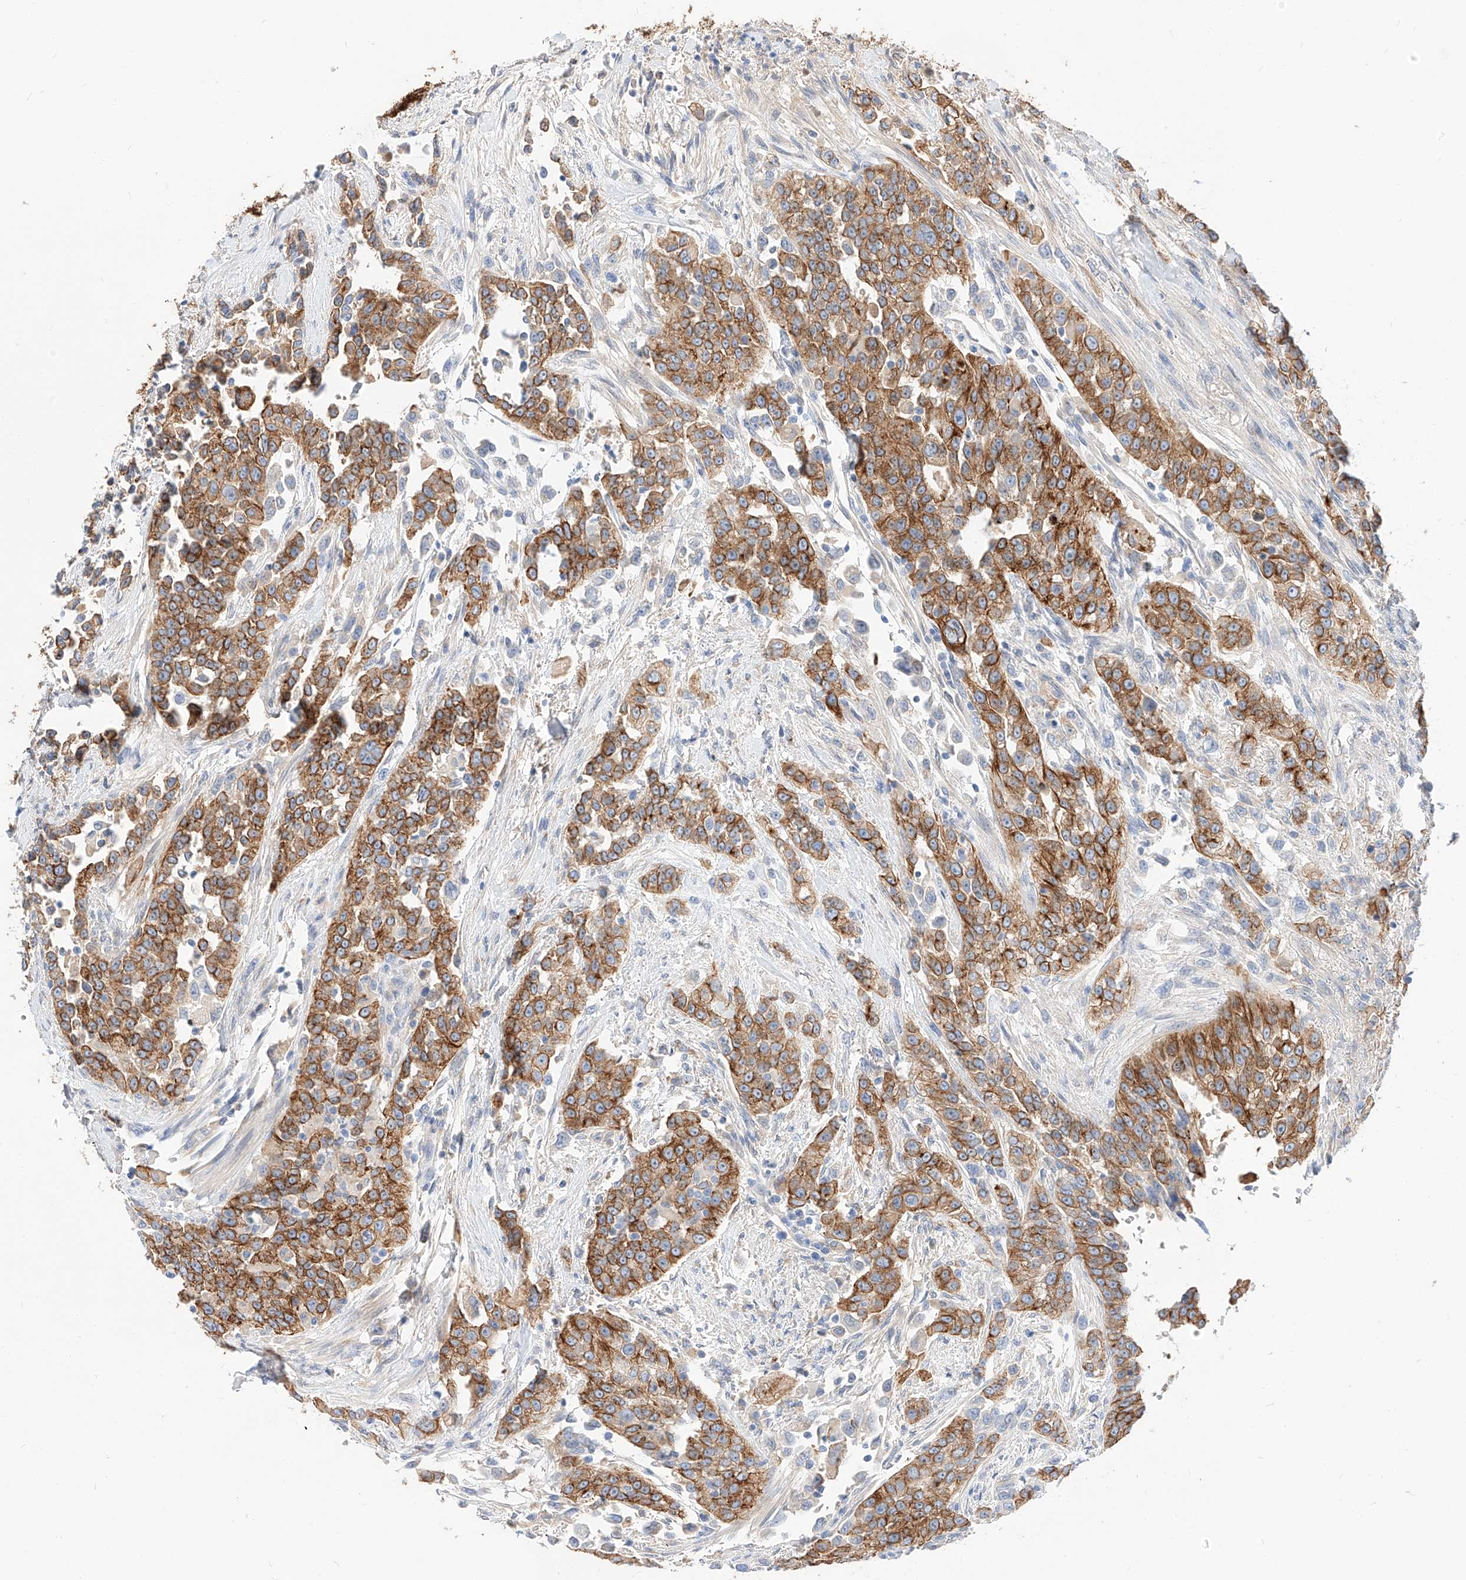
{"staining": {"intensity": "moderate", "quantity": ">75%", "location": "cytoplasmic/membranous"}, "tissue": "urothelial cancer", "cell_type": "Tumor cells", "image_type": "cancer", "snomed": [{"axis": "morphology", "description": "Urothelial carcinoma, High grade"}, {"axis": "topography", "description": "Urinary bladder"}], "caption": "High-power microscopy captured an immunohistochemistry image of urothelial cancer, revealing moderate cytoplasmic/membranous positivity in about >75% of tumor cells.", "gene": "MAP7", "patient": {"sex": "female", "age": 80}}